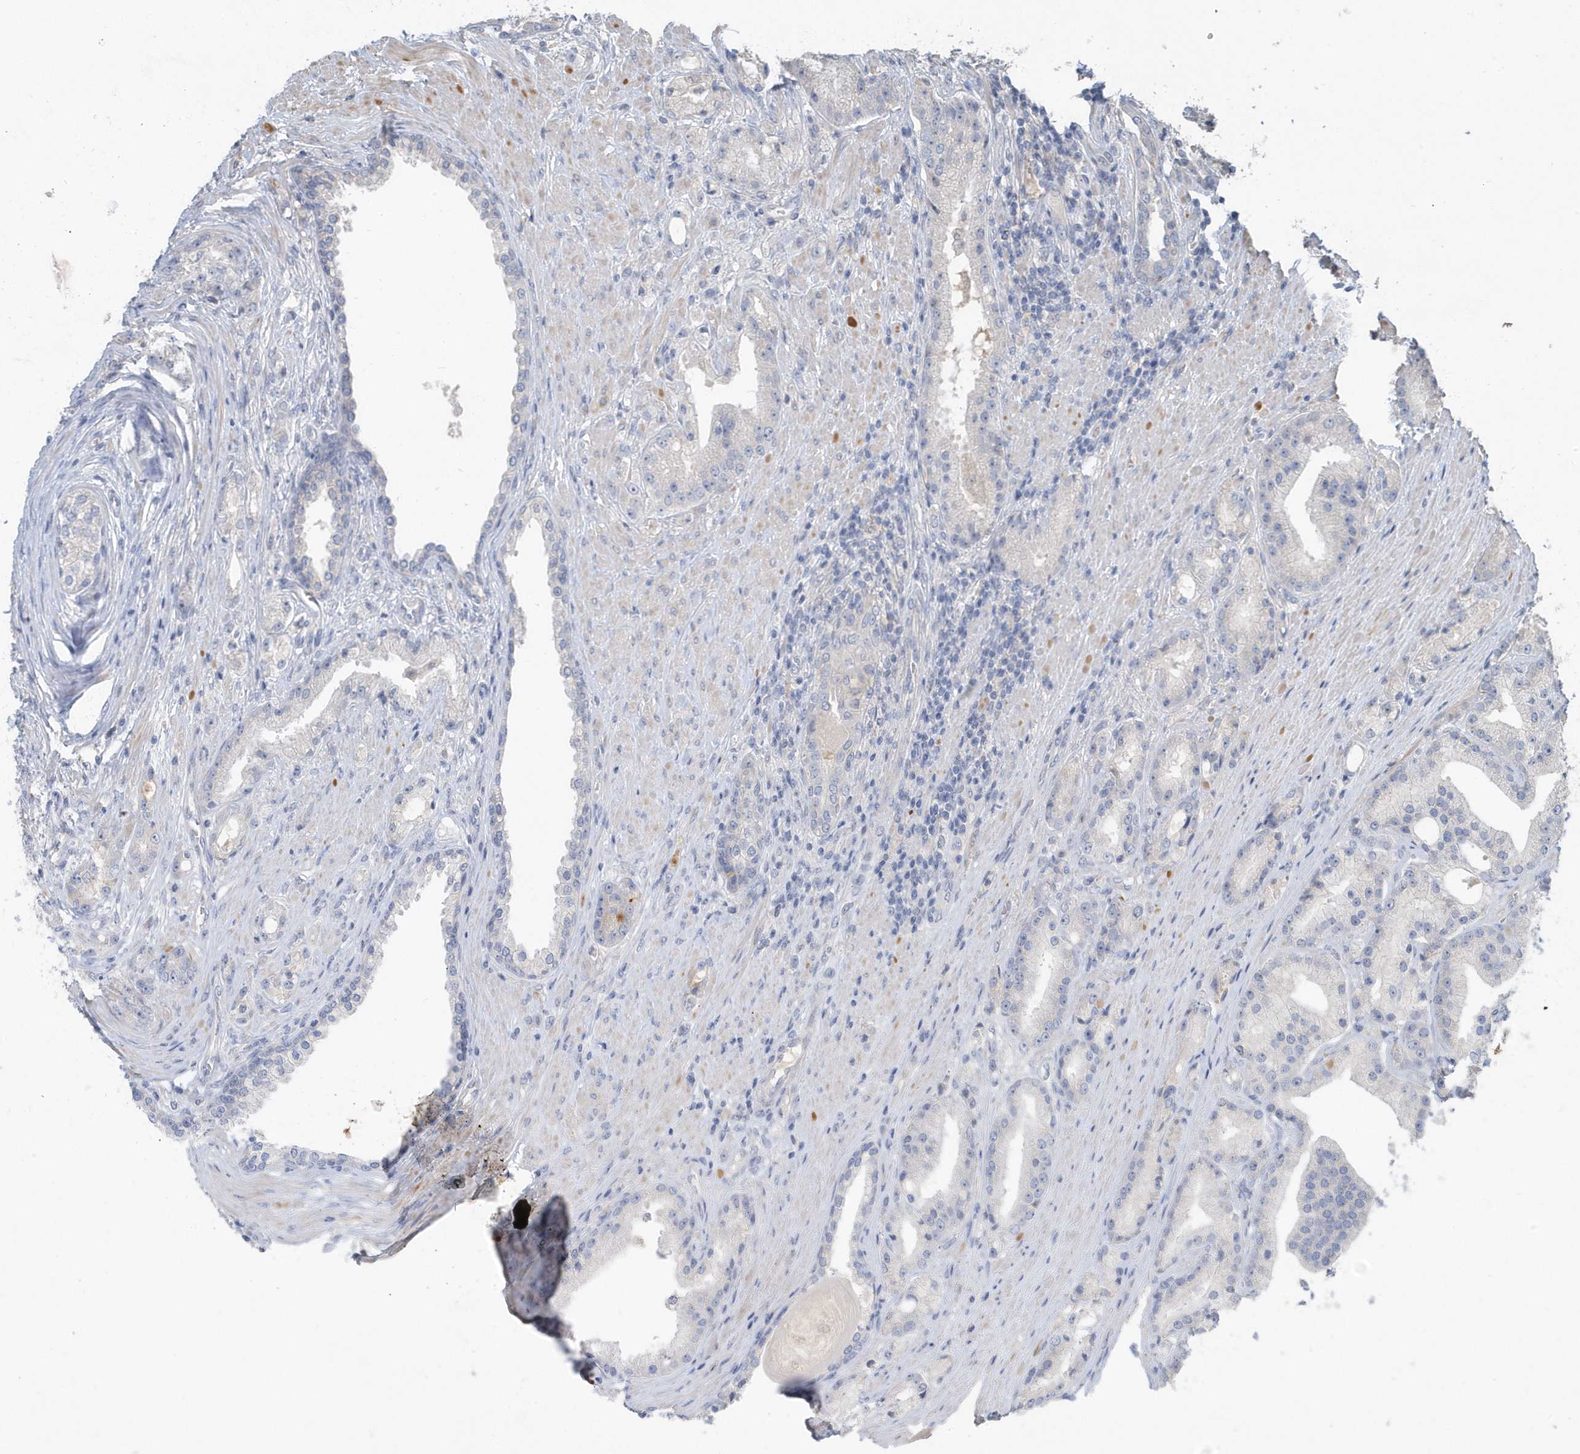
{"staining": {"intensity": "negative", "quantity": "none", "location": "none"}, "tissue": "prostate cancer", "cell_type": "Tumor cells", "image_type": "cancer", "snomed": [{"axis": "morphology", "description": "Adenocarcinoma, Low grade"}, {"axis": "topography", "description": "Prostate"}], "caption": "IHC image of adenocarcinoma (low-grade) (prostate) stained for a protein (brown), which reveals no expression in tumor cells. The staining is performed using DAB brown chromogen with nuclei counter-stained in using hematoxylin.", "gene": "USP53", "patient": {"sex": "male", "age": 67}}